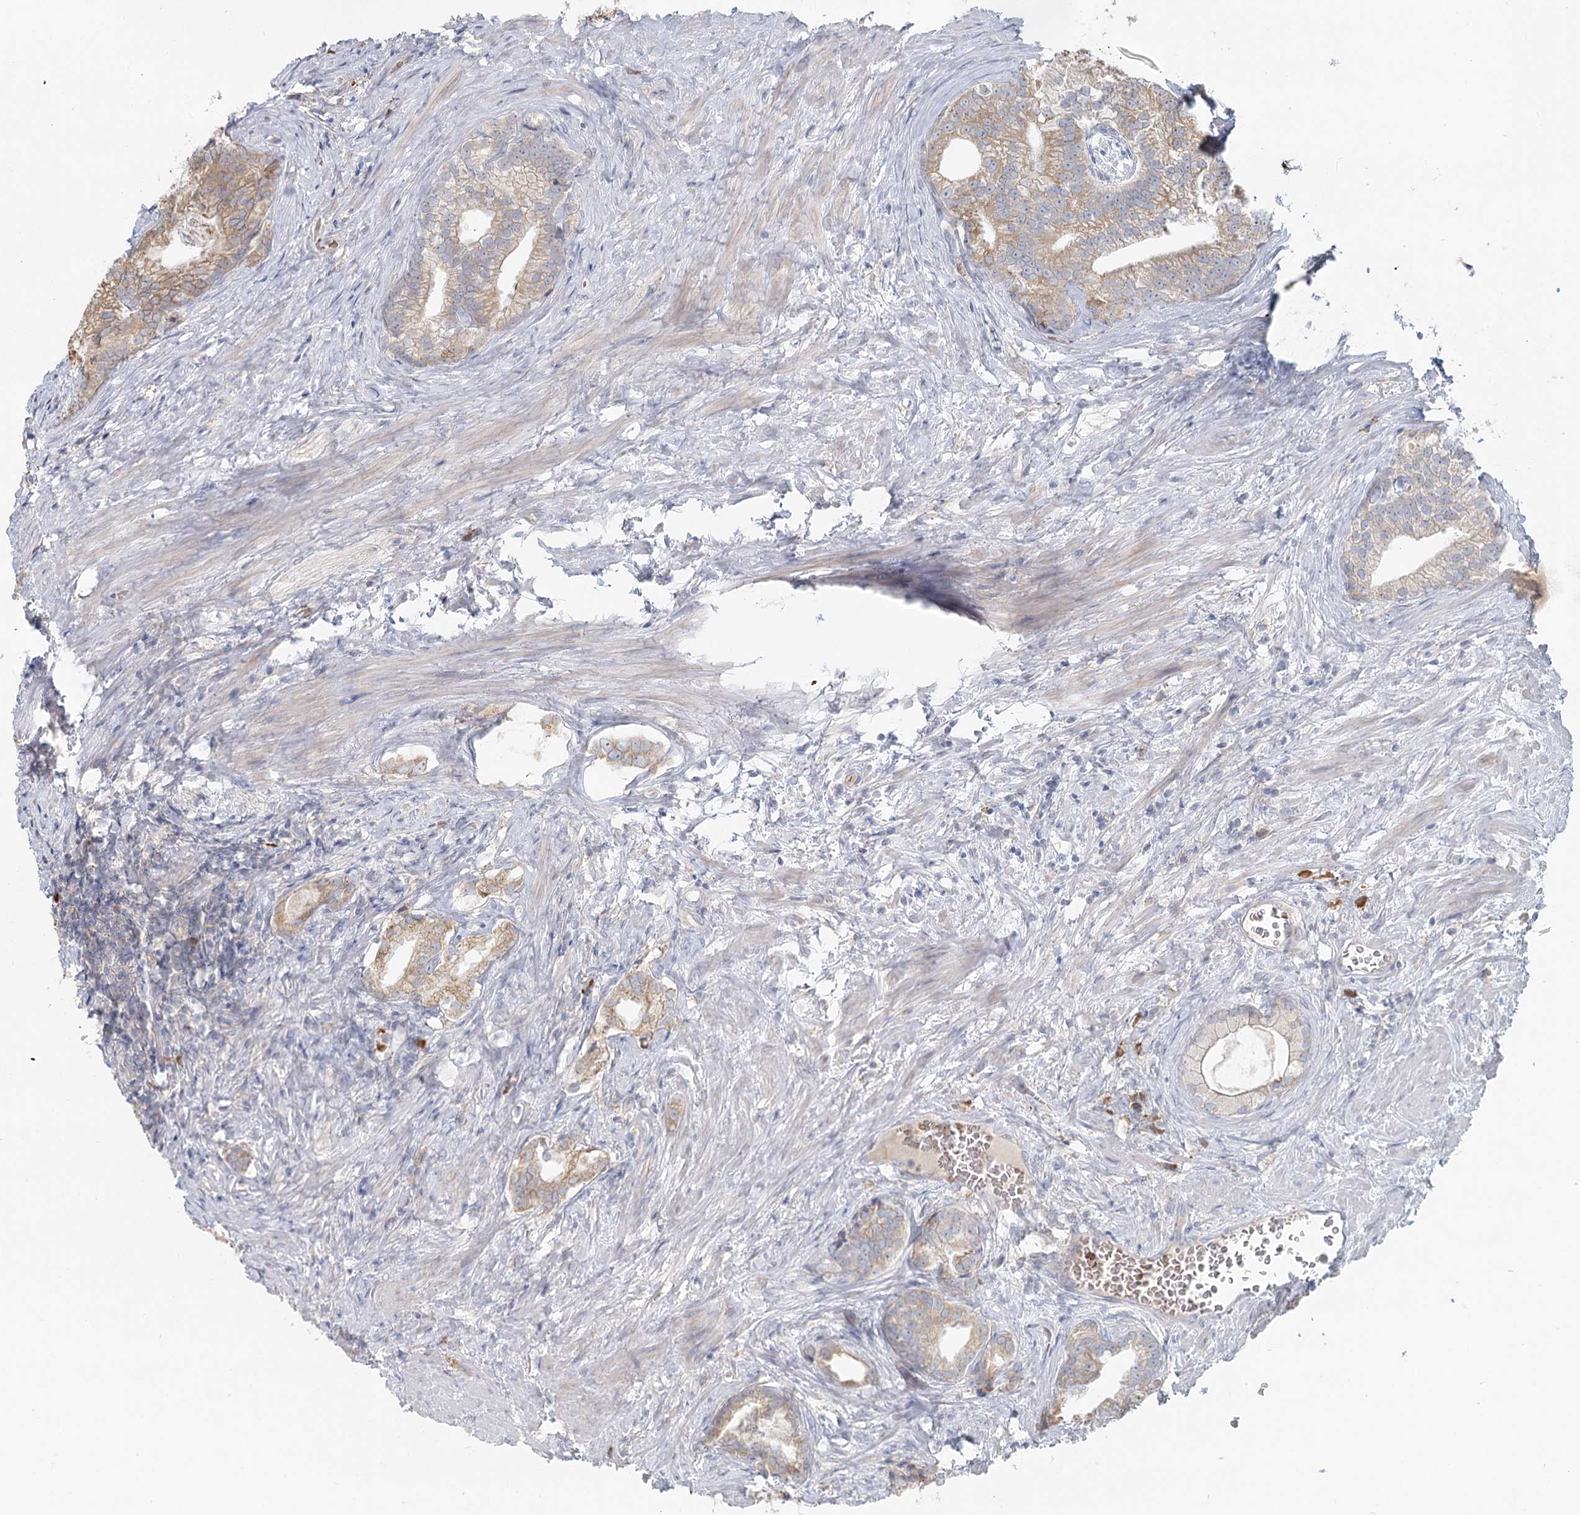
{"staining": {"intensity": "weak", "quantity": "25%-75%", "location": "cytoplasmic/membranous"}, "tissue": "prostate cancer", "cell_type": "Tumor cells", "image_type": "cancer", "snomed": [{"axis": "morphology", "description": "Adenocarcinoma, Low grade"}, {"axis": "topography", "description": "Prostate"}], "caption": "Immunohistochemical staining of adenocarcinoma (low-grade) (prostate) reveals low levels of weak cytoplasmic/membranous positivity in approximately 25%-75% of tumor cells.", "gene": "ANKRD16", "patient": {"sex": "male", "age": 71}}